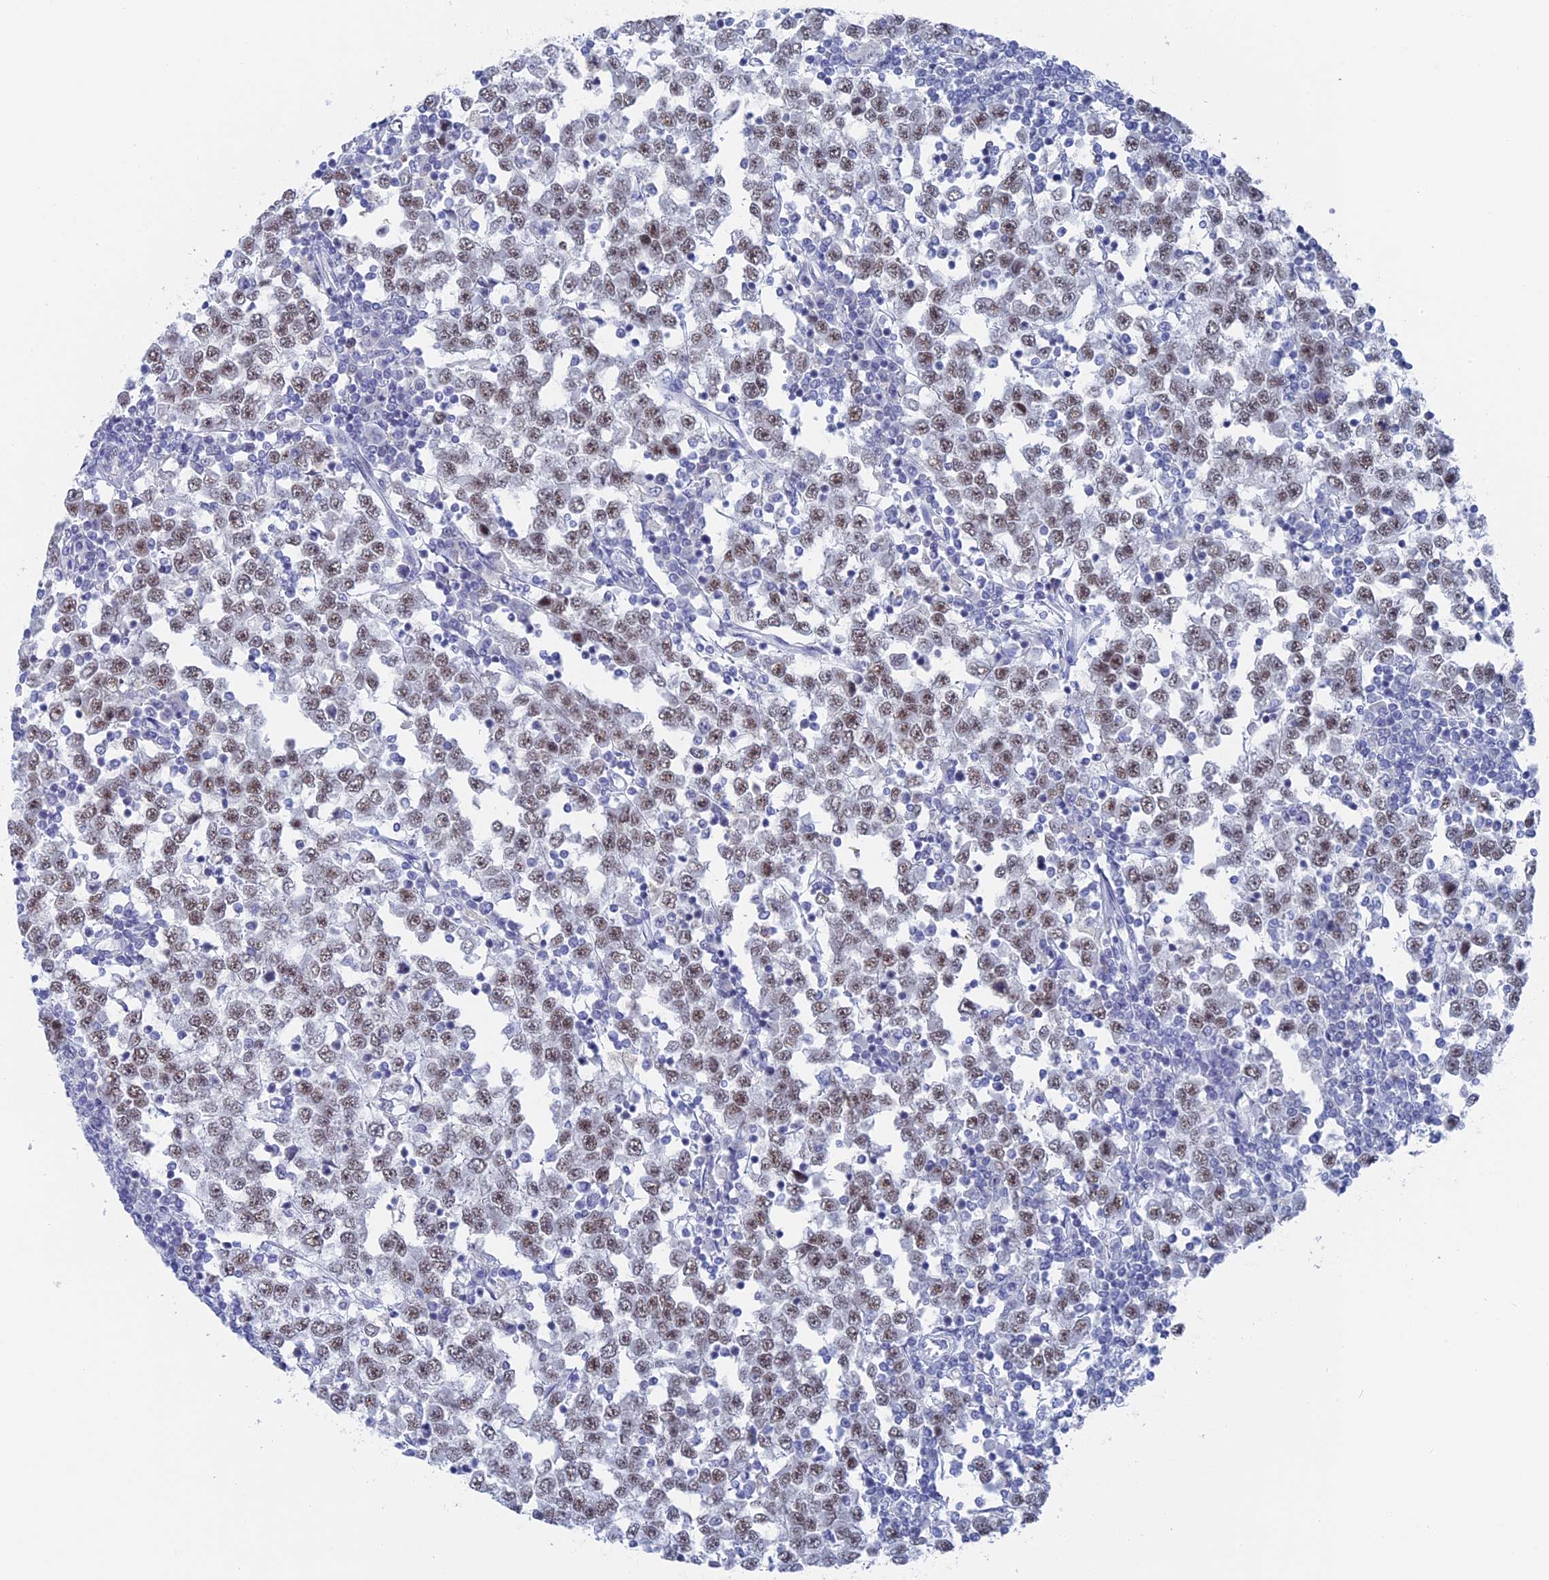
{"staining": {"intensity": "weak", "quantity": "25%-75%", "location": "nuclear"}, "tissue": "testis cancer", "cell_type": "Tumor cells", "image_type": "cancer", "snomed": [{"axis": "morphology", "description": "Seminoma, NOS"}, {"axis": "topography", "description": "Testis"}], "caption": "Immunohistochemistry (IHC) (DAB (3,3'-diaminobenzidine)) staining of human seminoma (testis) shows weak nuclear protein expression in about 25%-75% of tumor cells.", "gene": "BRD2", "patient": {"sex": "male", "age": 65}}